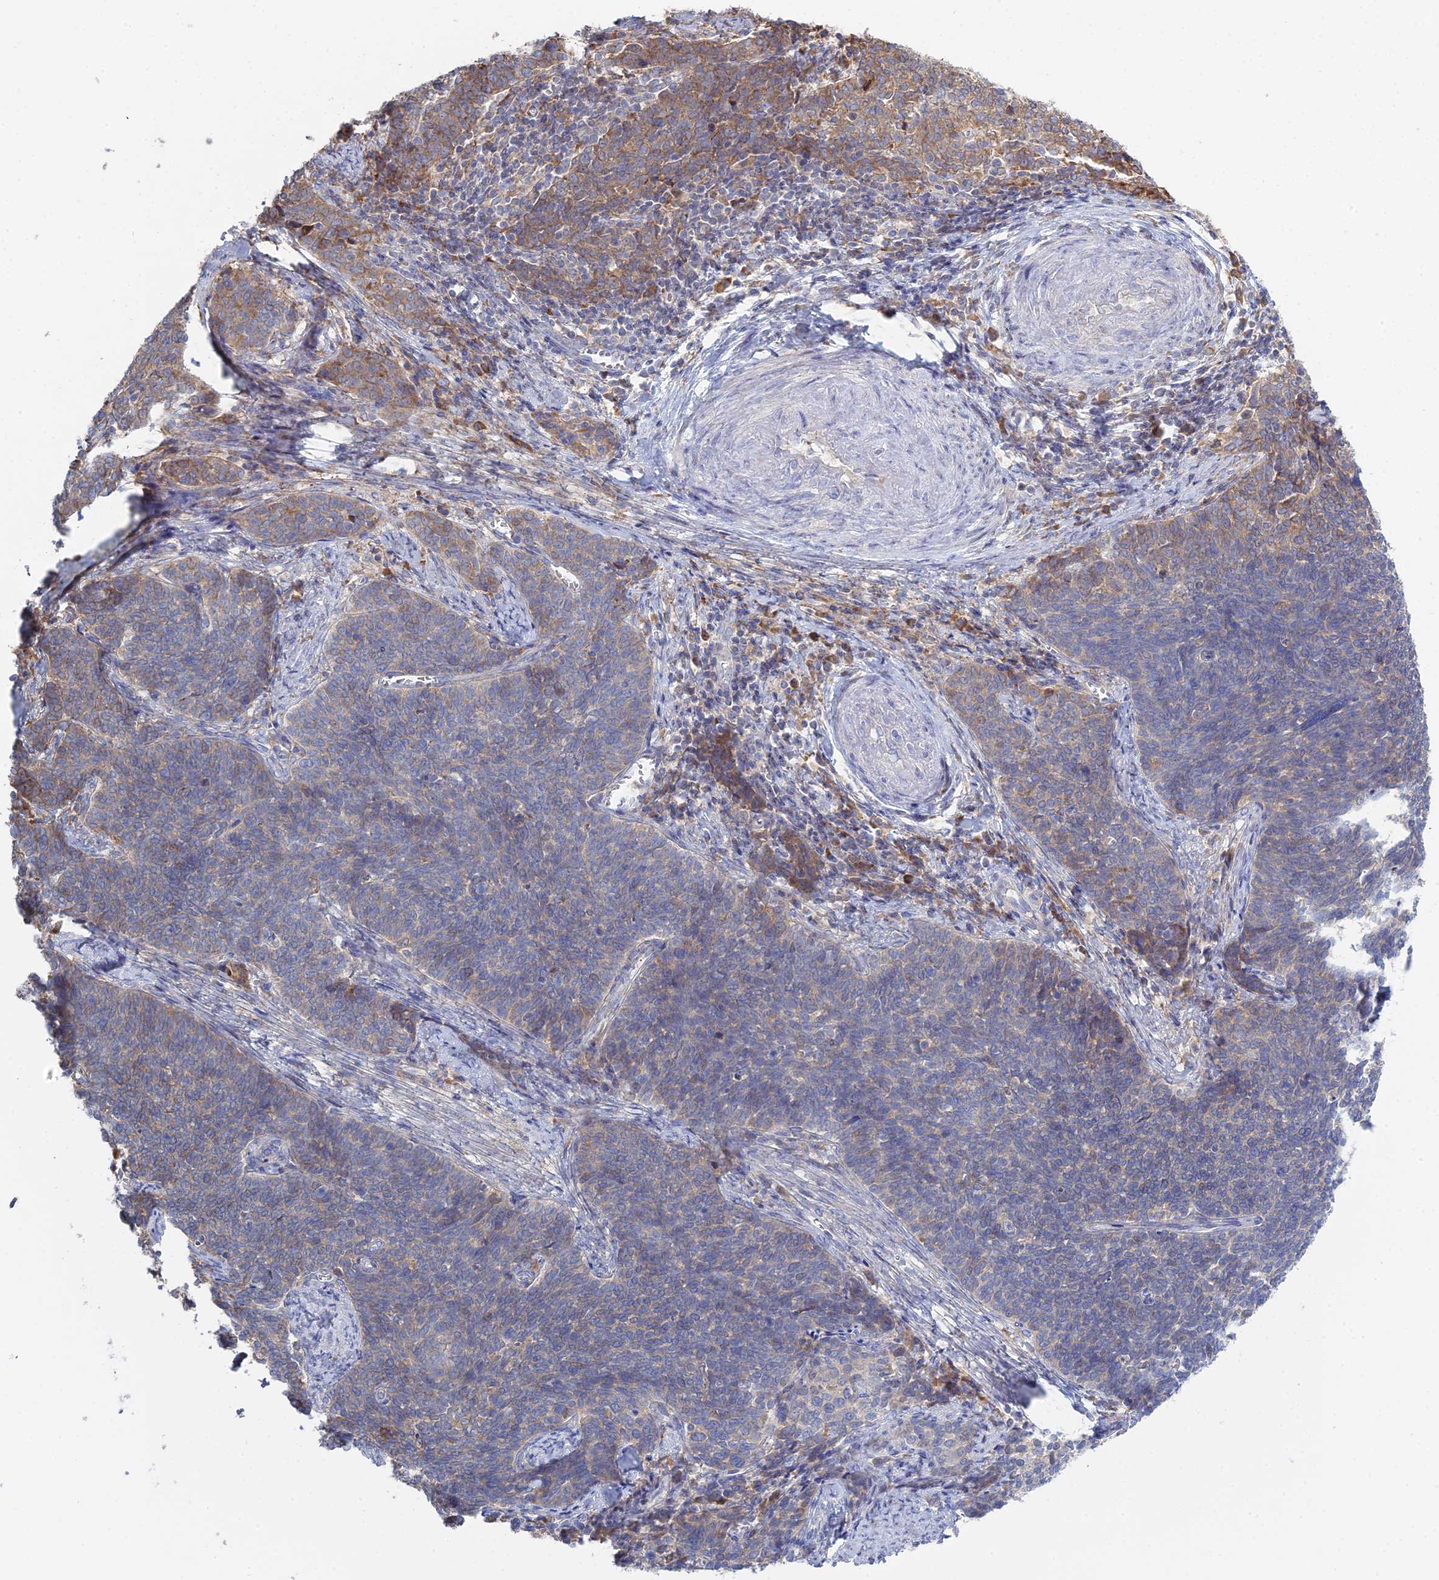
{"staining": {"intensity": "moderate", "quantity": "<25%", "location": "cytoplasmic/membranous"}, "tissue": "cervical cancer", "cell_type": "Tumor cells", "image_type": "cancer", "snomed": [{"axis": "morphology", "description": "Squamous cell carcinoma, NOS"}, {"axis": "topography", "description": "Cervix"}], "caption": "Immunohistochemical staining of squamous cell carcinoma (cervical) exhibits low levels of moderate cytoplasmic/membranous protein expression in approximately <25% of tumor cells. The protein is stained brown, and the nuclei are stained in blue (DAB (3,3'-diaminobenzidine) IHC with brightfield microscopy, high magnification).", "gene": "TRAPPC6A", "patient": {"sex": "female", "age": 39}}